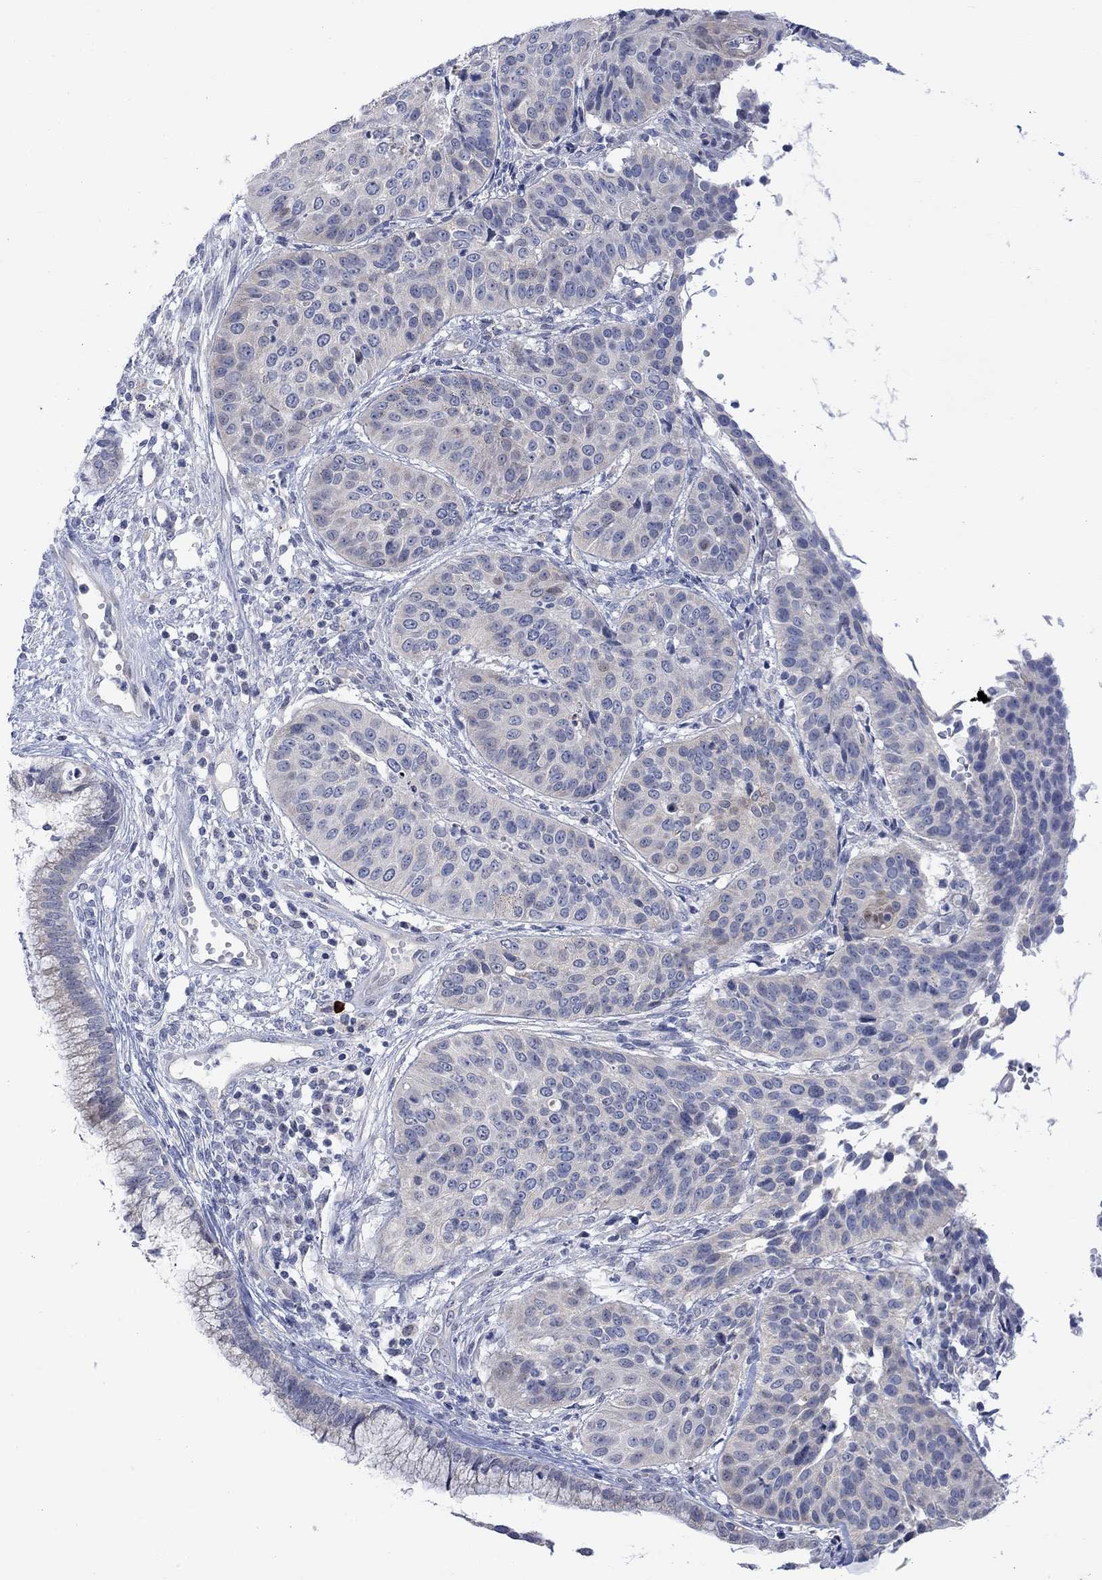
{"staining": {"intensity": "negative", "quantity": "none", "location": "none"}, "tissue": "cervical cancer", "cell_type": "Tumor cells", "image_type": "cancer", "snomed": [{"axis": "morphology", "description": "Normal tissue, NOS"}, {"axis": "morphology", "description": "Squamous cell carcinoma, NOS"}, {"axis": "topography", "description": "Cervix"}], "caption": "High magnification brightfield microscopy of cervical cancer (squamous cell carcinoma) stained with DAB (brown) and counterstained with hematoxylin (blue): tumor cells show no significant staining.", "gene": "DCX", "patient": {"sex": "female", "age": 39}}